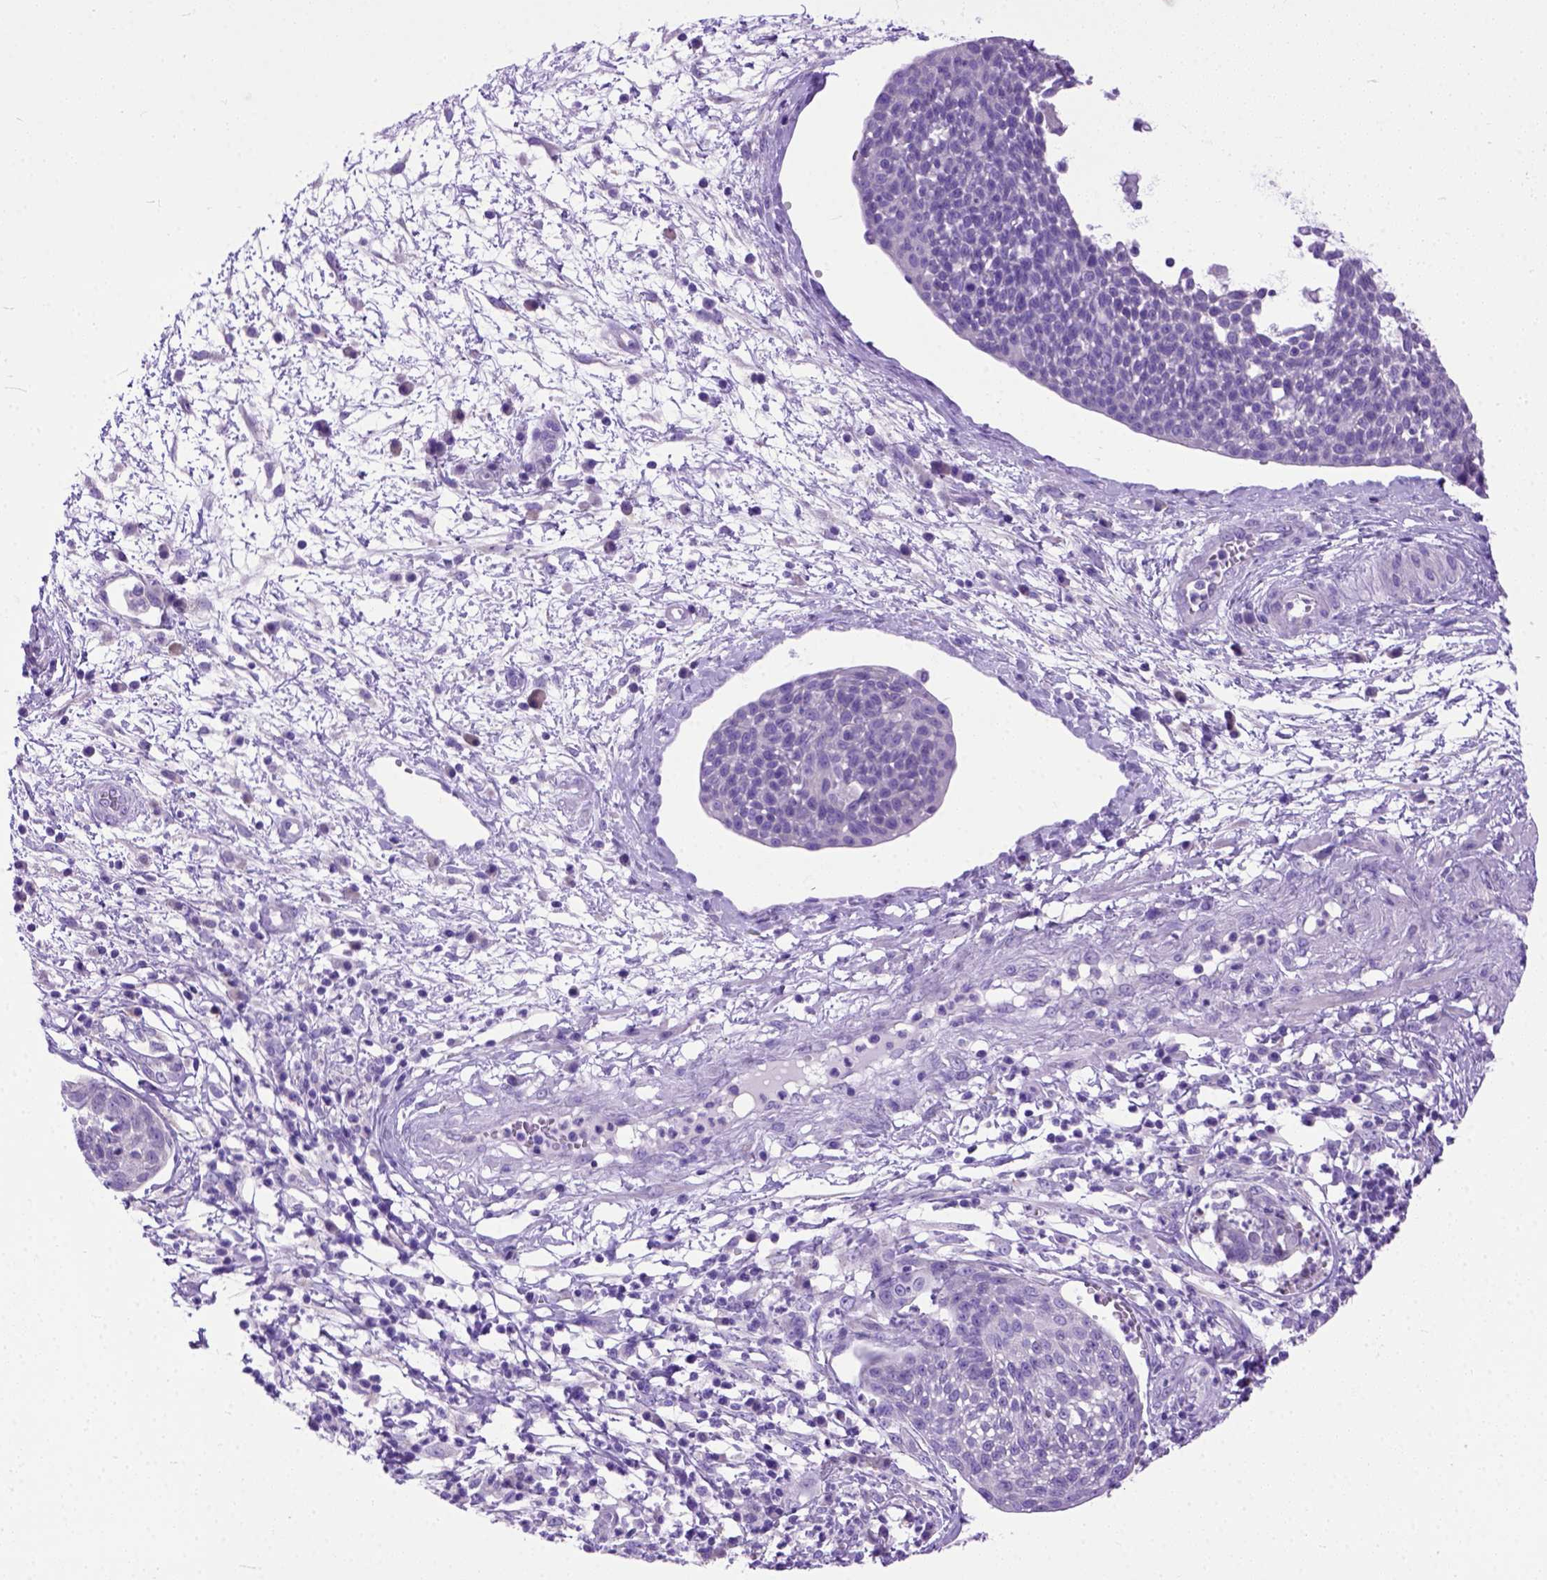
{"staining": {"intensity": "negative", "quantity": "none", "location": "none"}, "tissue": "cervical cancer", "cell_type": "Tumor cells", "image_type": "cancer", "snomed": [{"axis": "morphology", "description": "Squamous cell carcinoma, NOS"}, {"axis": "topography", "description": "Cervix"}], "caption": "Immunohistochemical staining of human cervical cancer (squamous cell carcinoma) demonstrates no significant positivity in tumor cells. Nuclei are stained in blue.", "gene": "ODAD3", "patient": {"sex": "female", "age": 34}}